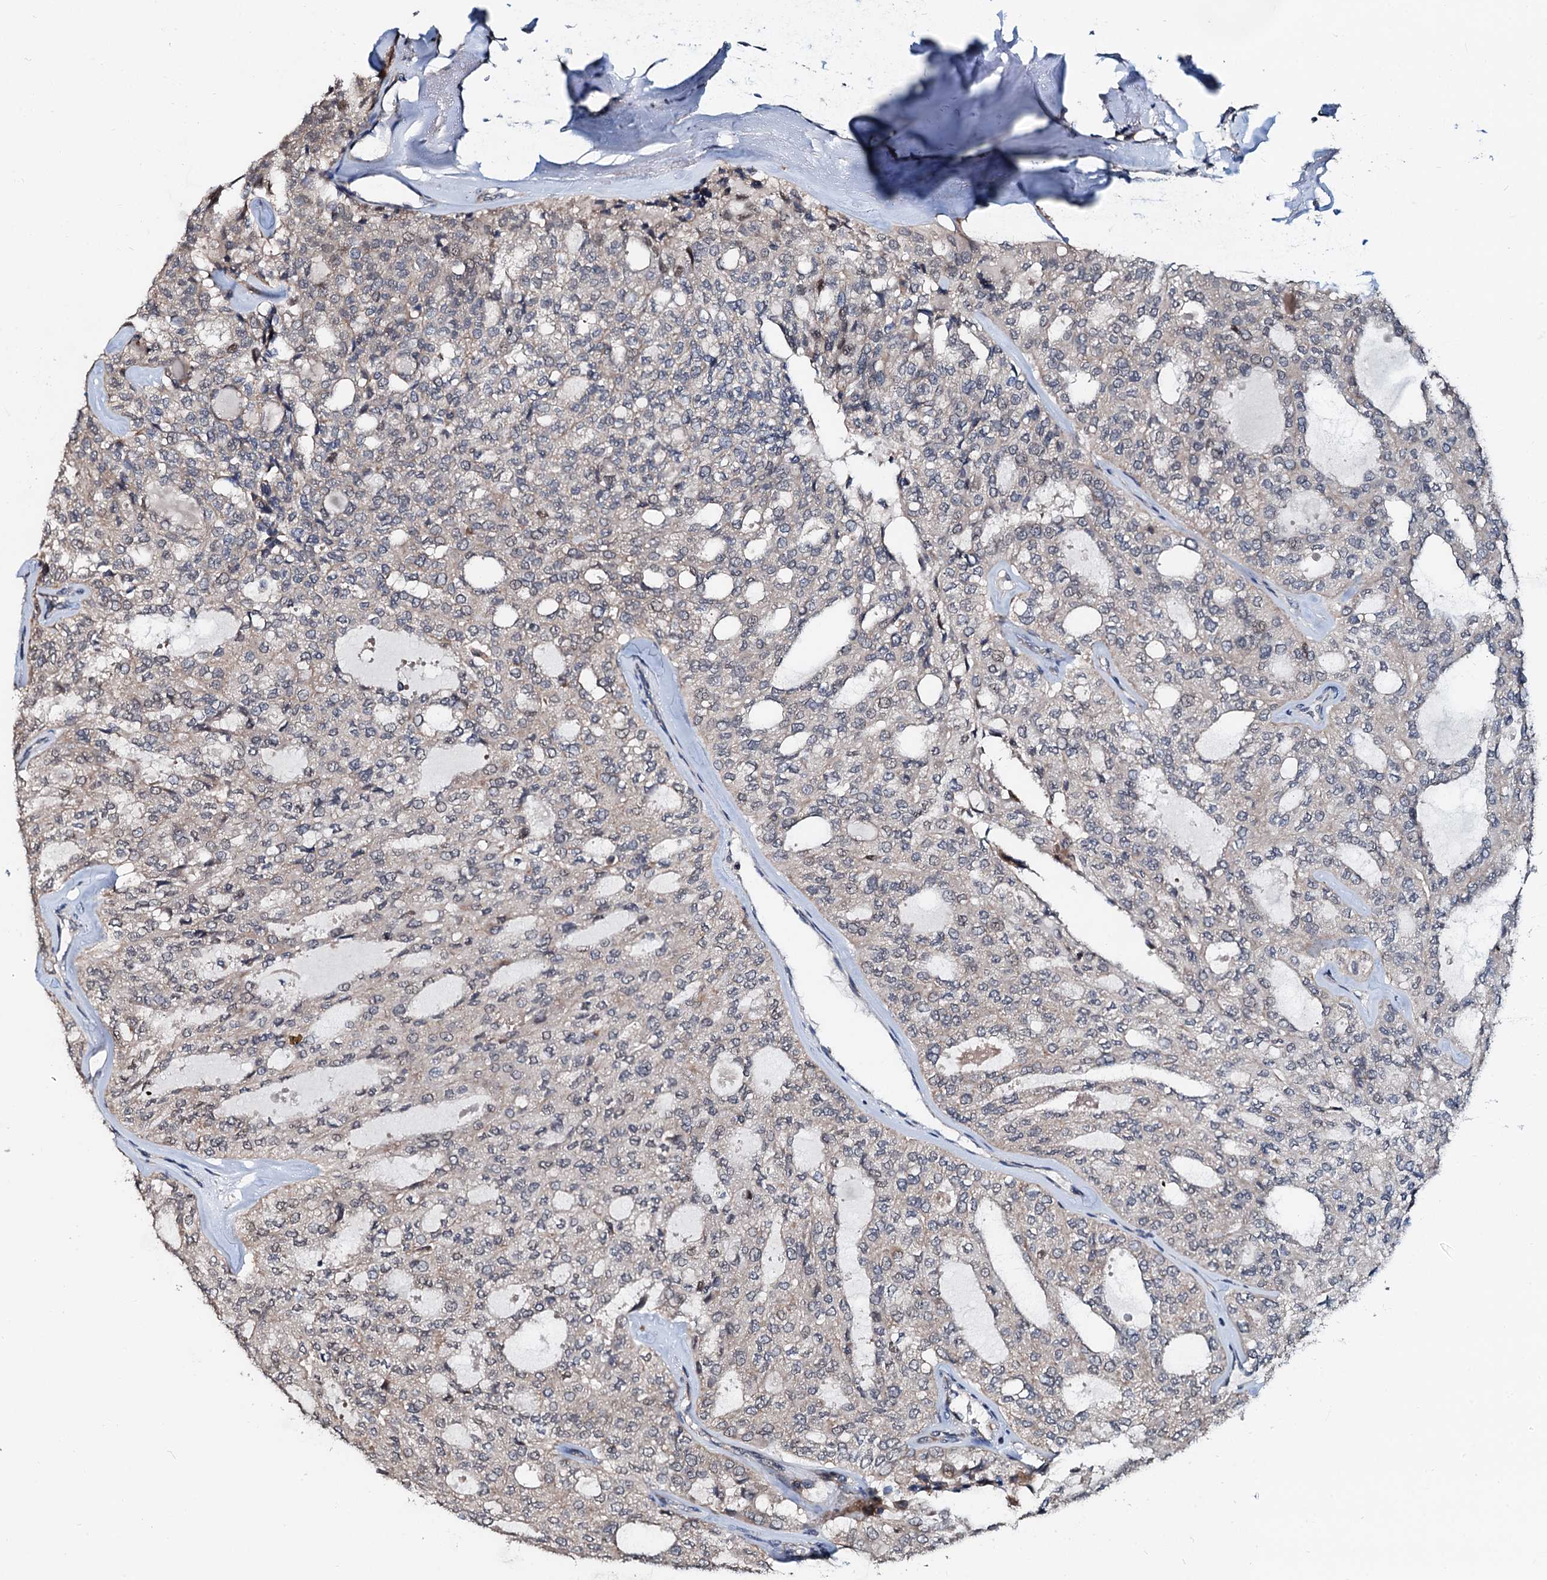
{"staining": {"intensity": "negative", "quantity": "none", "location": "none"}, "tissue": "thyroid cancer", "cell_type": "Tumor cells", "image_type": "cancer", "snomed": [{"axis": "morphology", "description": "Follicular adenoma carcinoma, NOS"}, {"axis": "topography", "description": "Thyroid gland"}], "caption": "Immunohistochemical staining of follicular adenoma carcinoma (thyroid) displays no significant staining in tumor cells.", "gene": "MCMBP", "patient": {"sex": "male", "age": 75}}